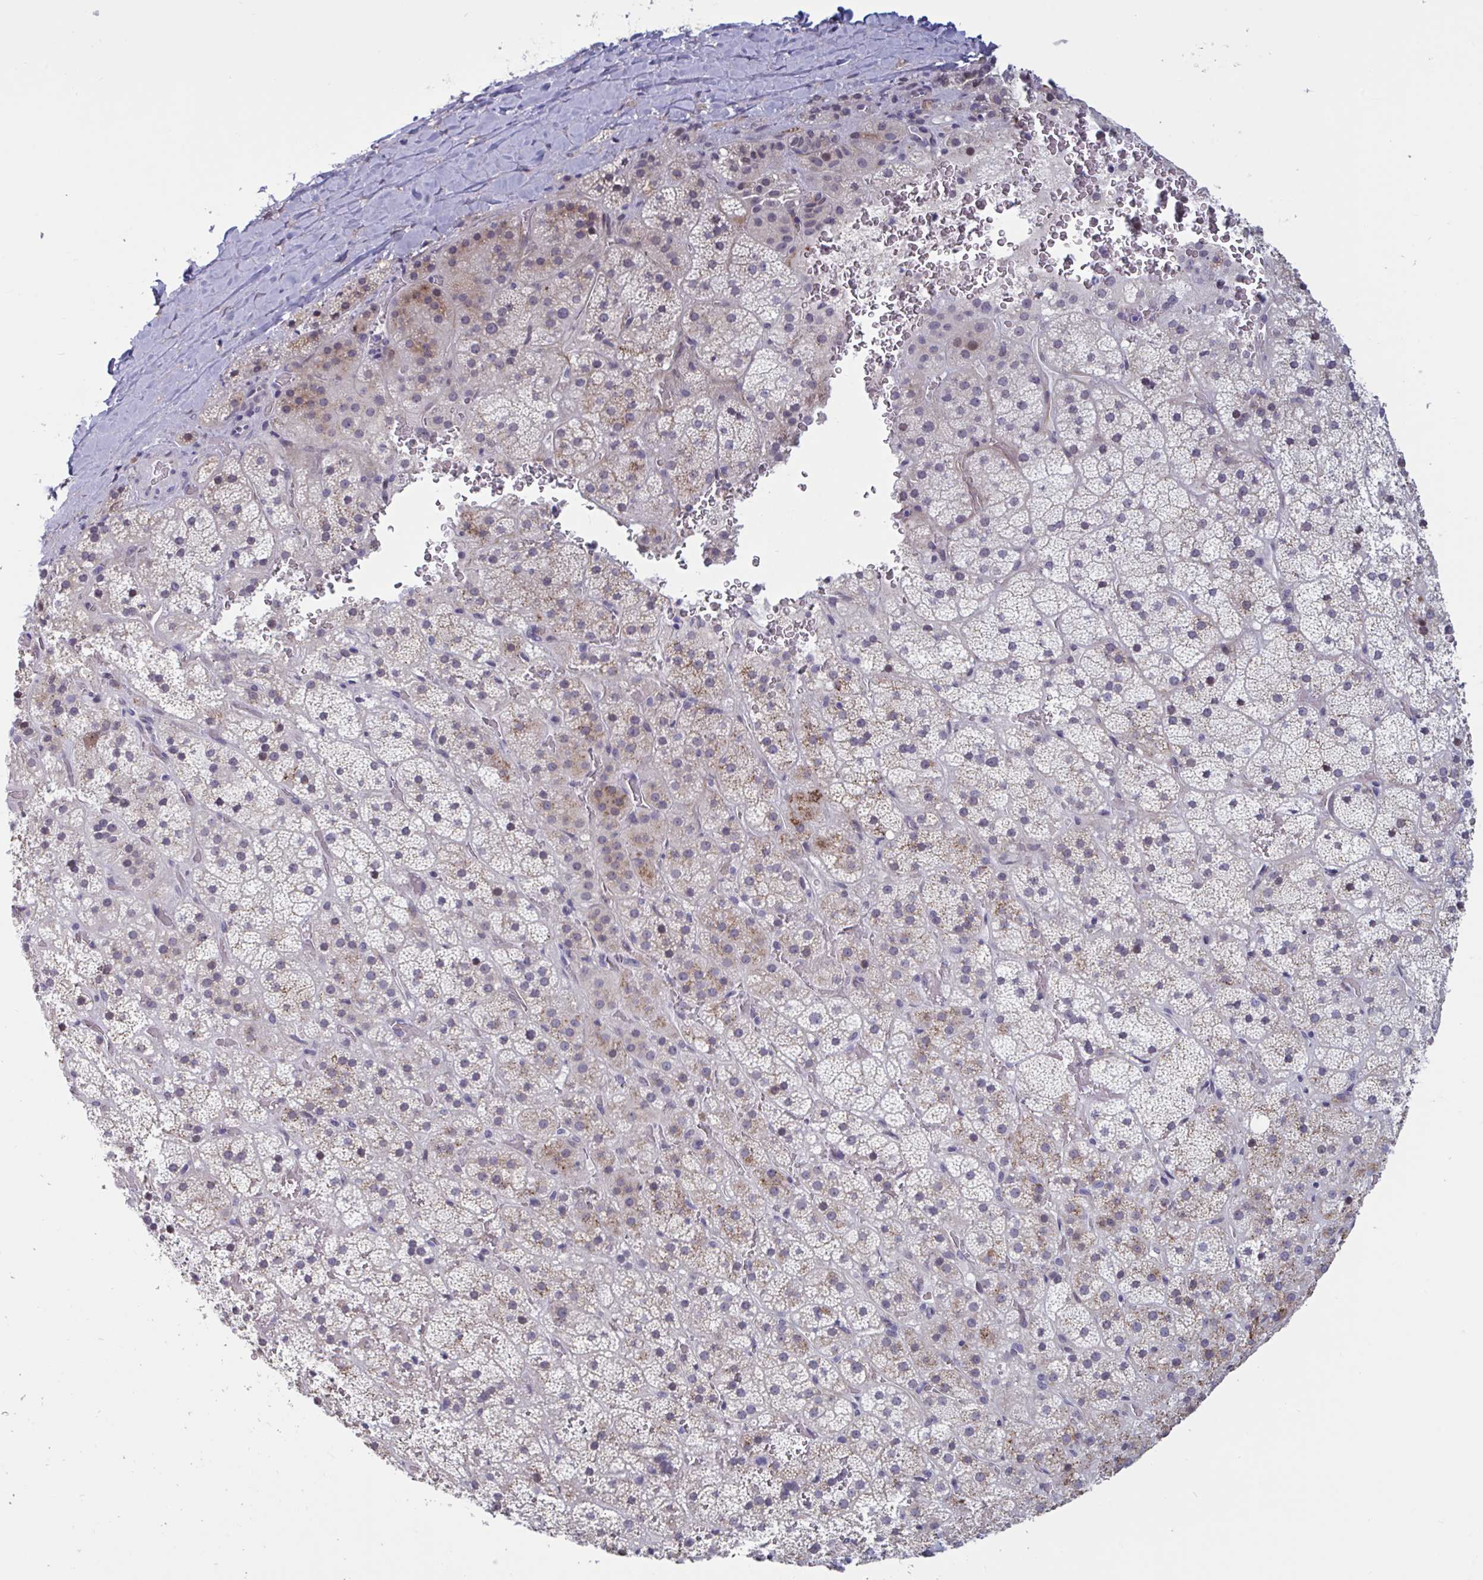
{"staining": {"intensity": "moderate", "quantity": "25%-75%", "location": "cytoplasmic/membranous"}, "tissue": "adrenal gland", "cell_type": "Glandular cells", "image_type": "normal", "snomed": [{"axis": "morphology", "description": "Normal tissue, NOS"}, {"axis": "topography", "description": "Adrenal gland"}], "caption": "Glandular cells reveal medium levels of moderate cytoplasmic/membranous staining in about 25%-75% of cells in benign adrenal gland. (IHC, brightfield microscopy, high magnification).", "gene": "TCEAL8", "patient": {"sex": "male", "age": 57}}